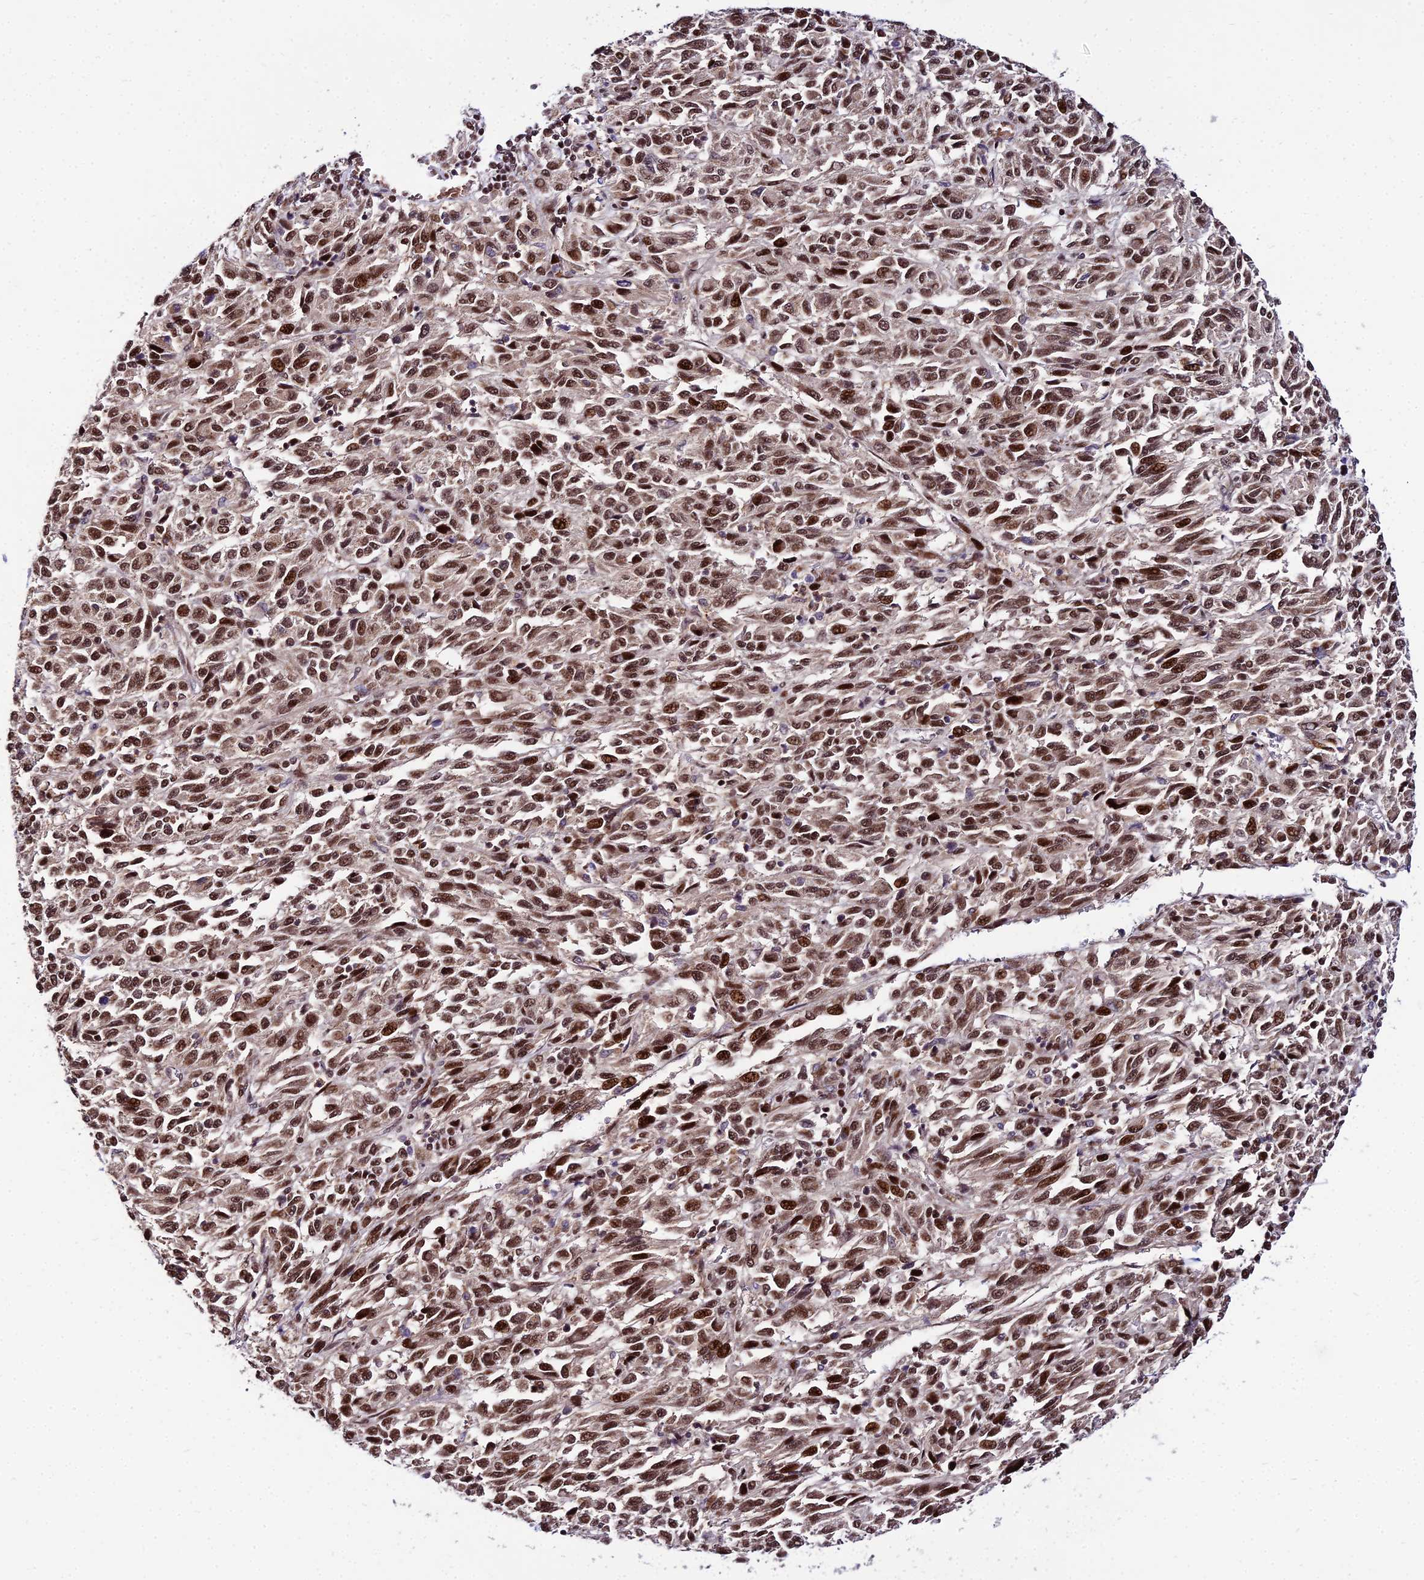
{"staining": {"intensity": "moderate", "quantity": ">75%", "location": "nuclear"}, "tissue": "melanoma", "cell_type": "Tumor cells", "image_type": "cancer", "snomed": [{"axis": "morphology", "description": "Malignant melanoma, Metastatic site"}, {"axis": "topography", "description": "Lung"}], "caption": "Moderate nuclear protein staining is appreciated in about >75% of tumor cells in malignant melanoma (metastatic site).", "gene": "CIB3", "patient": {"sex": "male", "age": 64}}